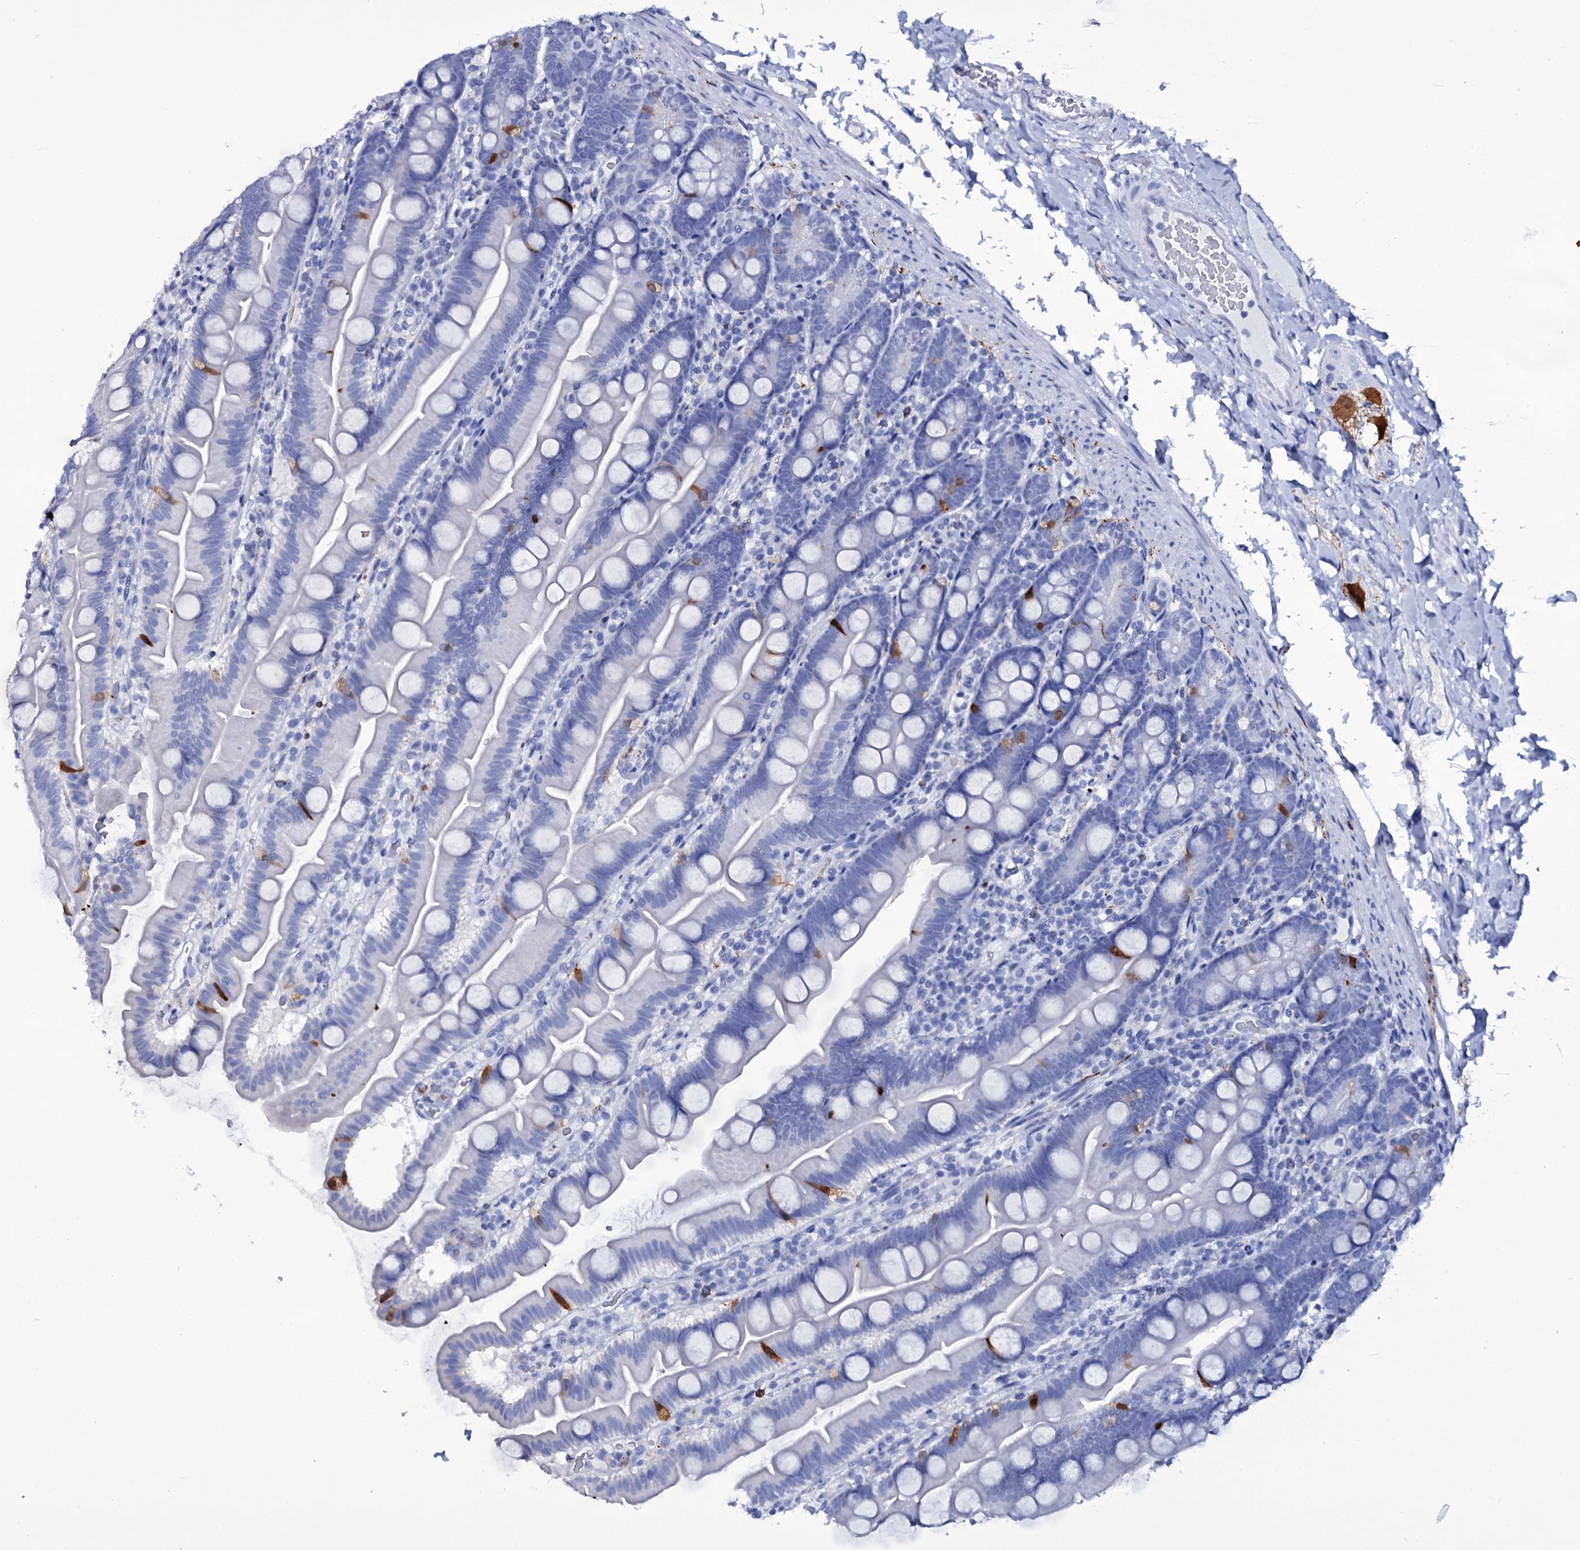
{"staining": {"intensity": "moderate", "quantity": "<25%", "location": "cytoplasmic/membranous"}, "tissue": "small intestine", "cell_type": "Glandular cells", "image_type": "normal", "snomed": [{"axis": "morphology", "description": "Normal tissue, NOS"}, {"axis": "topography", "description": "Small intestine"}], "caption": "This micrograph shows normal small intestine stained with immunohistochemistry (IHC) to label a protein in brown. The cytoplasmic/membranous of glandular cells show moderate positivity for the protein. Nuclei are counter-stained blue.", "gene": "ITPRID2", "patient": {"sex": "female", "age": 68}}